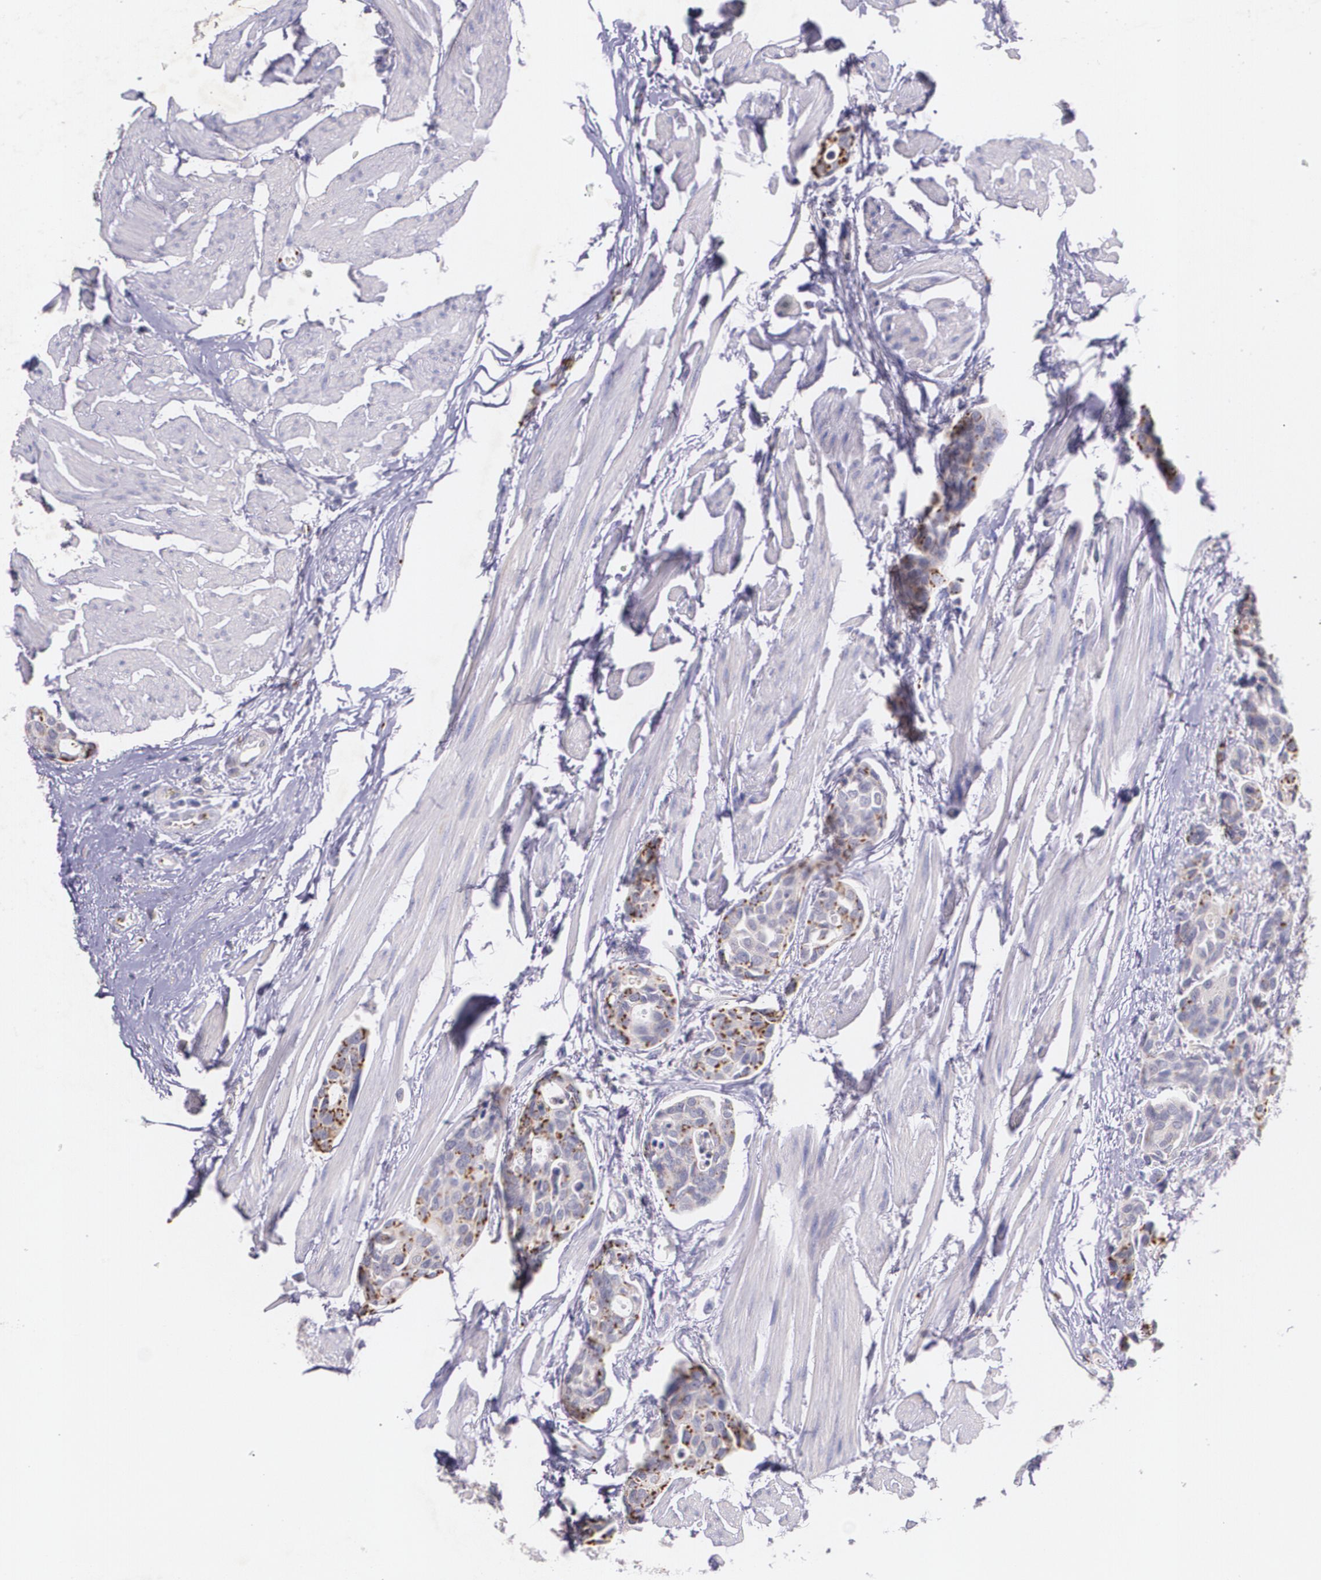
{"staining": {"intensity": "moderate", "quantity": ">75%", "location": "cytoplasmic/membranous"}, "tissue": "urothelial cancer", "cell_type": "Tumor cells", "image_type": "cancer", "snomed": [{"axis": "morphology", "description": "Urothelial carcinoma, High grade"}, {"axis": "topography", "description": "Urinary bladder"}], "caption": "This is a histology image of IHC staining of urothelial carcinoma (high-grade), which shows moderate expression in the cytoplasmic/membranous of tumor cells.", "gene": "TM4SF1", "patient": {"sex": "male", "age": 78}}